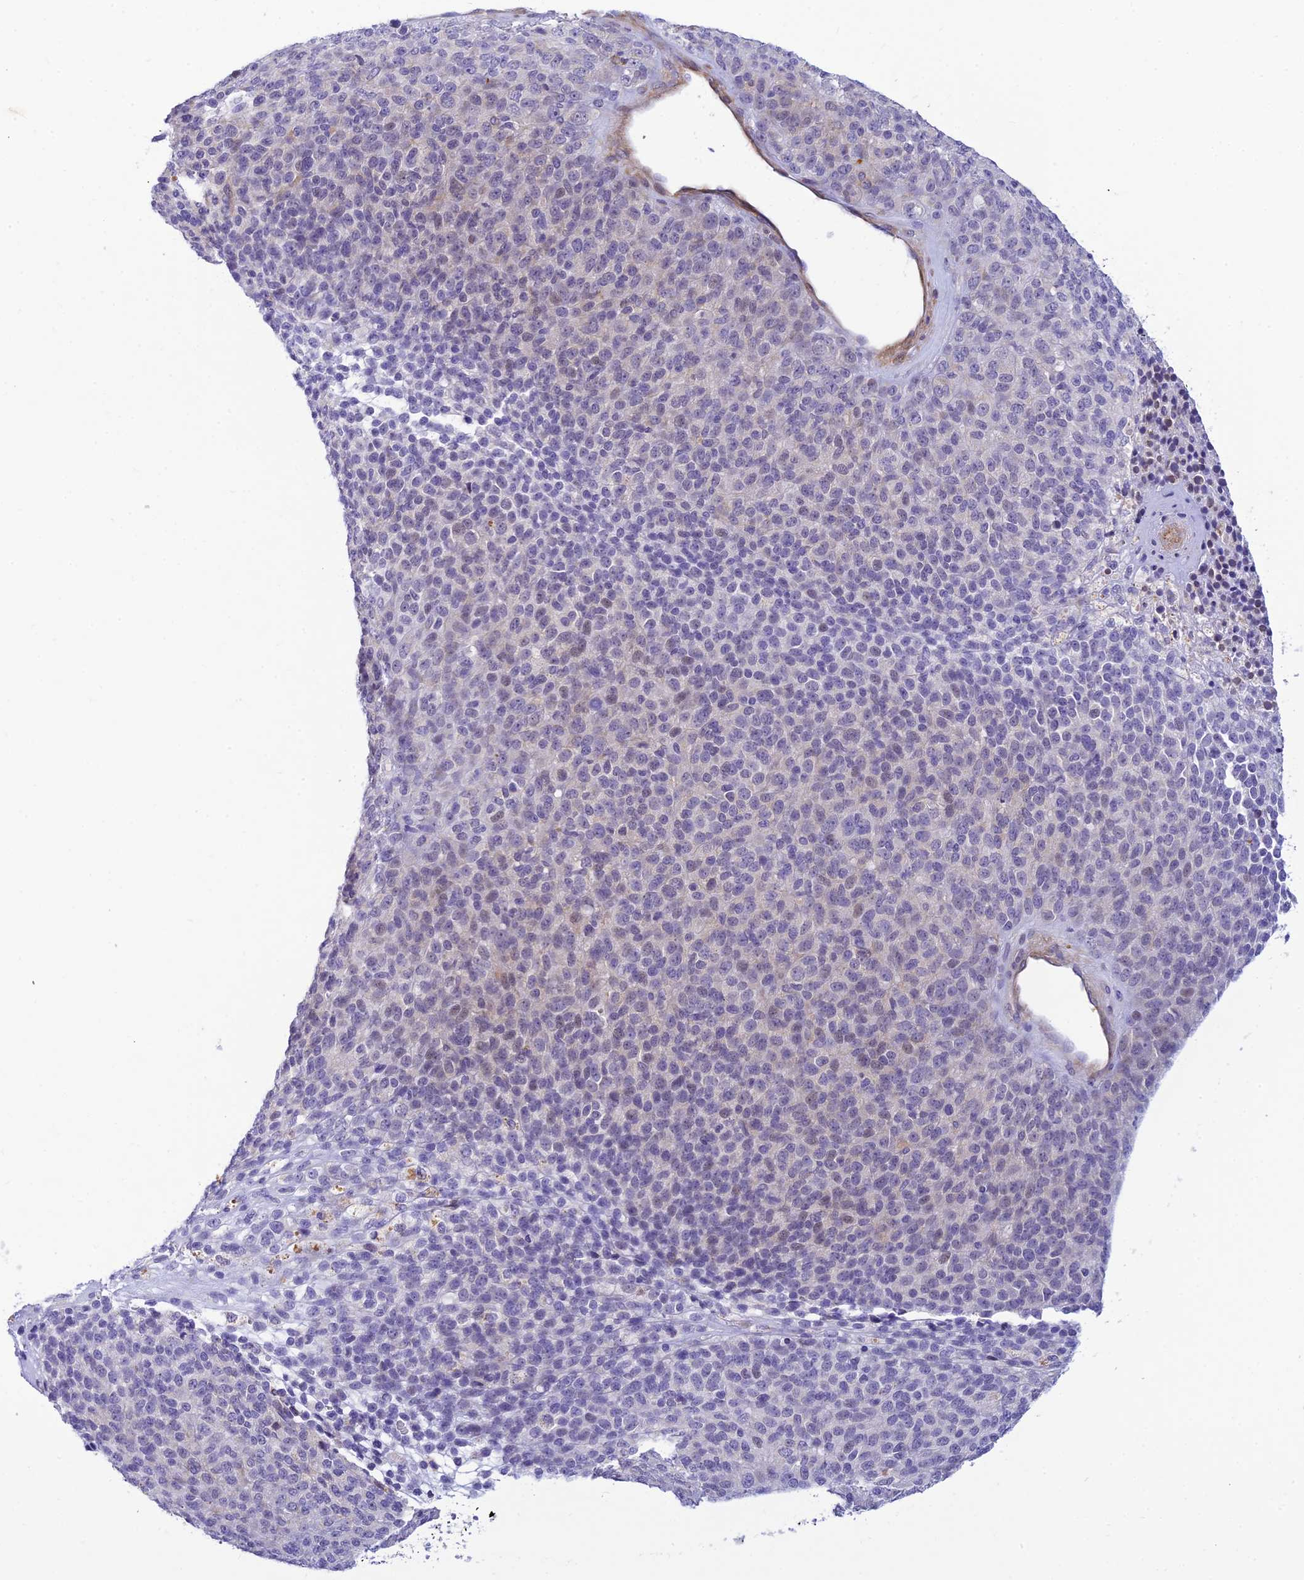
{"staining": {"intensity": "negative", "quantity": "none", "location": "none"}, "tissue": "melanoma", "cell_type": "Tumor cells", "image_type": "cancer", "snomed": [{"axis": "morphology", "description": "Malignant melanoma, Metastatic site"}, {"axis": "topography", "description": "Brain"}], "caption": "A high-resolution micrograph shows IHC staining of malignant melanoma (metastatic site), which exhibits no significant positivity in tumor cells. The staining is performed using DAB brown chromogen with nuclei counter-stained in using hematoxylin.", "gene": "FBXW4", "patient": {"sex": "female", "age": 56}}